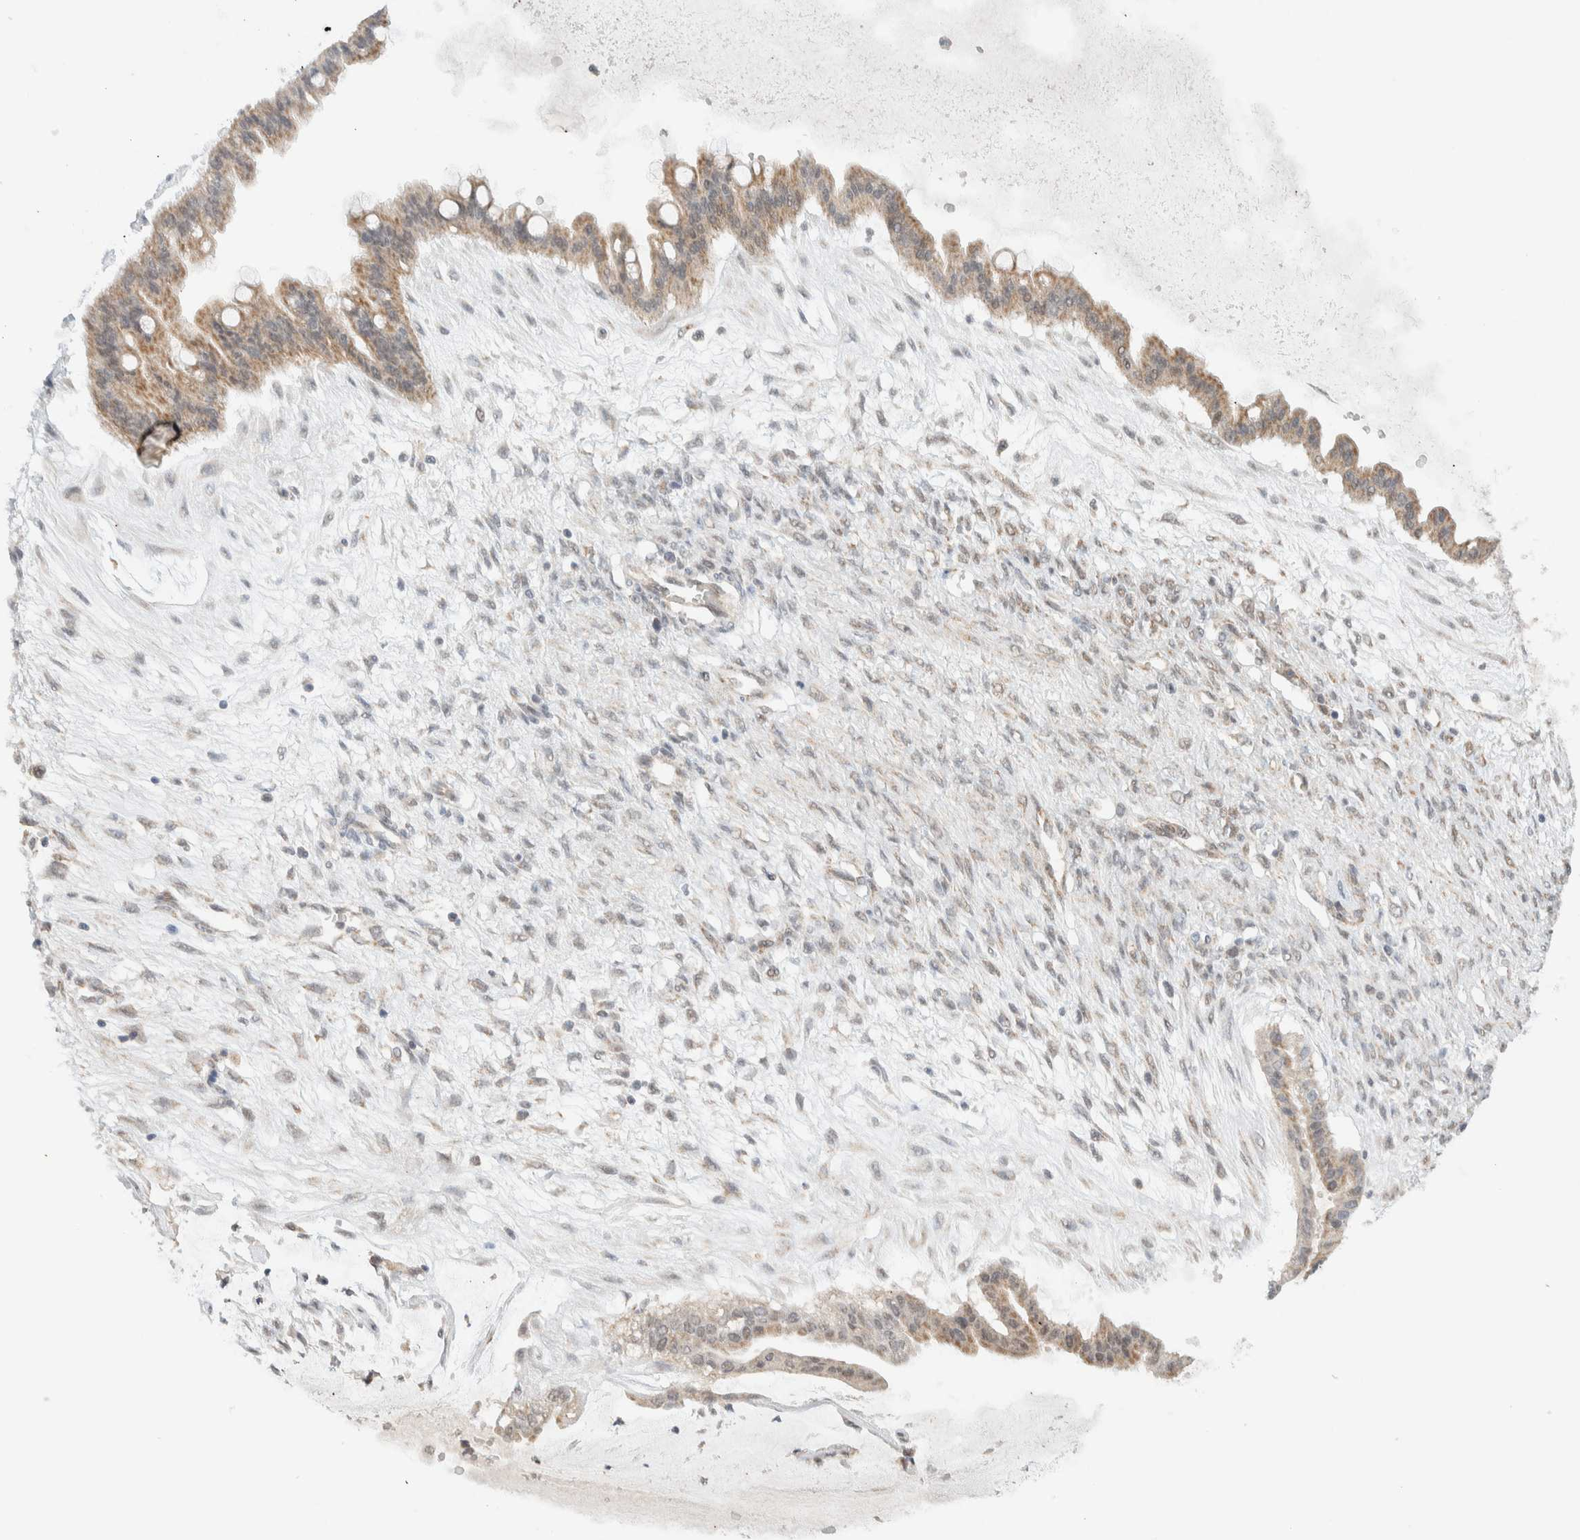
{"staining": {"intensity": "moderate", "quantity": ">75%", "location": "cytoplasmic/membranous"}, "tissue": "ovarian cancer", "cell_type": "Tumor cells", "image_type": "cancer", "snomed": [{"axis": "morphology", "description": "Cystadenocarcinoma, mucinous, NOS"}, {"axis": "topography", "description": "Ovary"}], "caption": "The micrograph demonstrates immunohistochemical staining of ovarian cancer. There is moderate cytoplasmic/membranous expression is present in approximately >75% of tumor cells. Using DAB (brown) and hematoxylin (blue) stains, captured at high magnification using brightfield microscopy.", "gene": "MRPL41", "patient": {"sex": "female", "age": 73}}